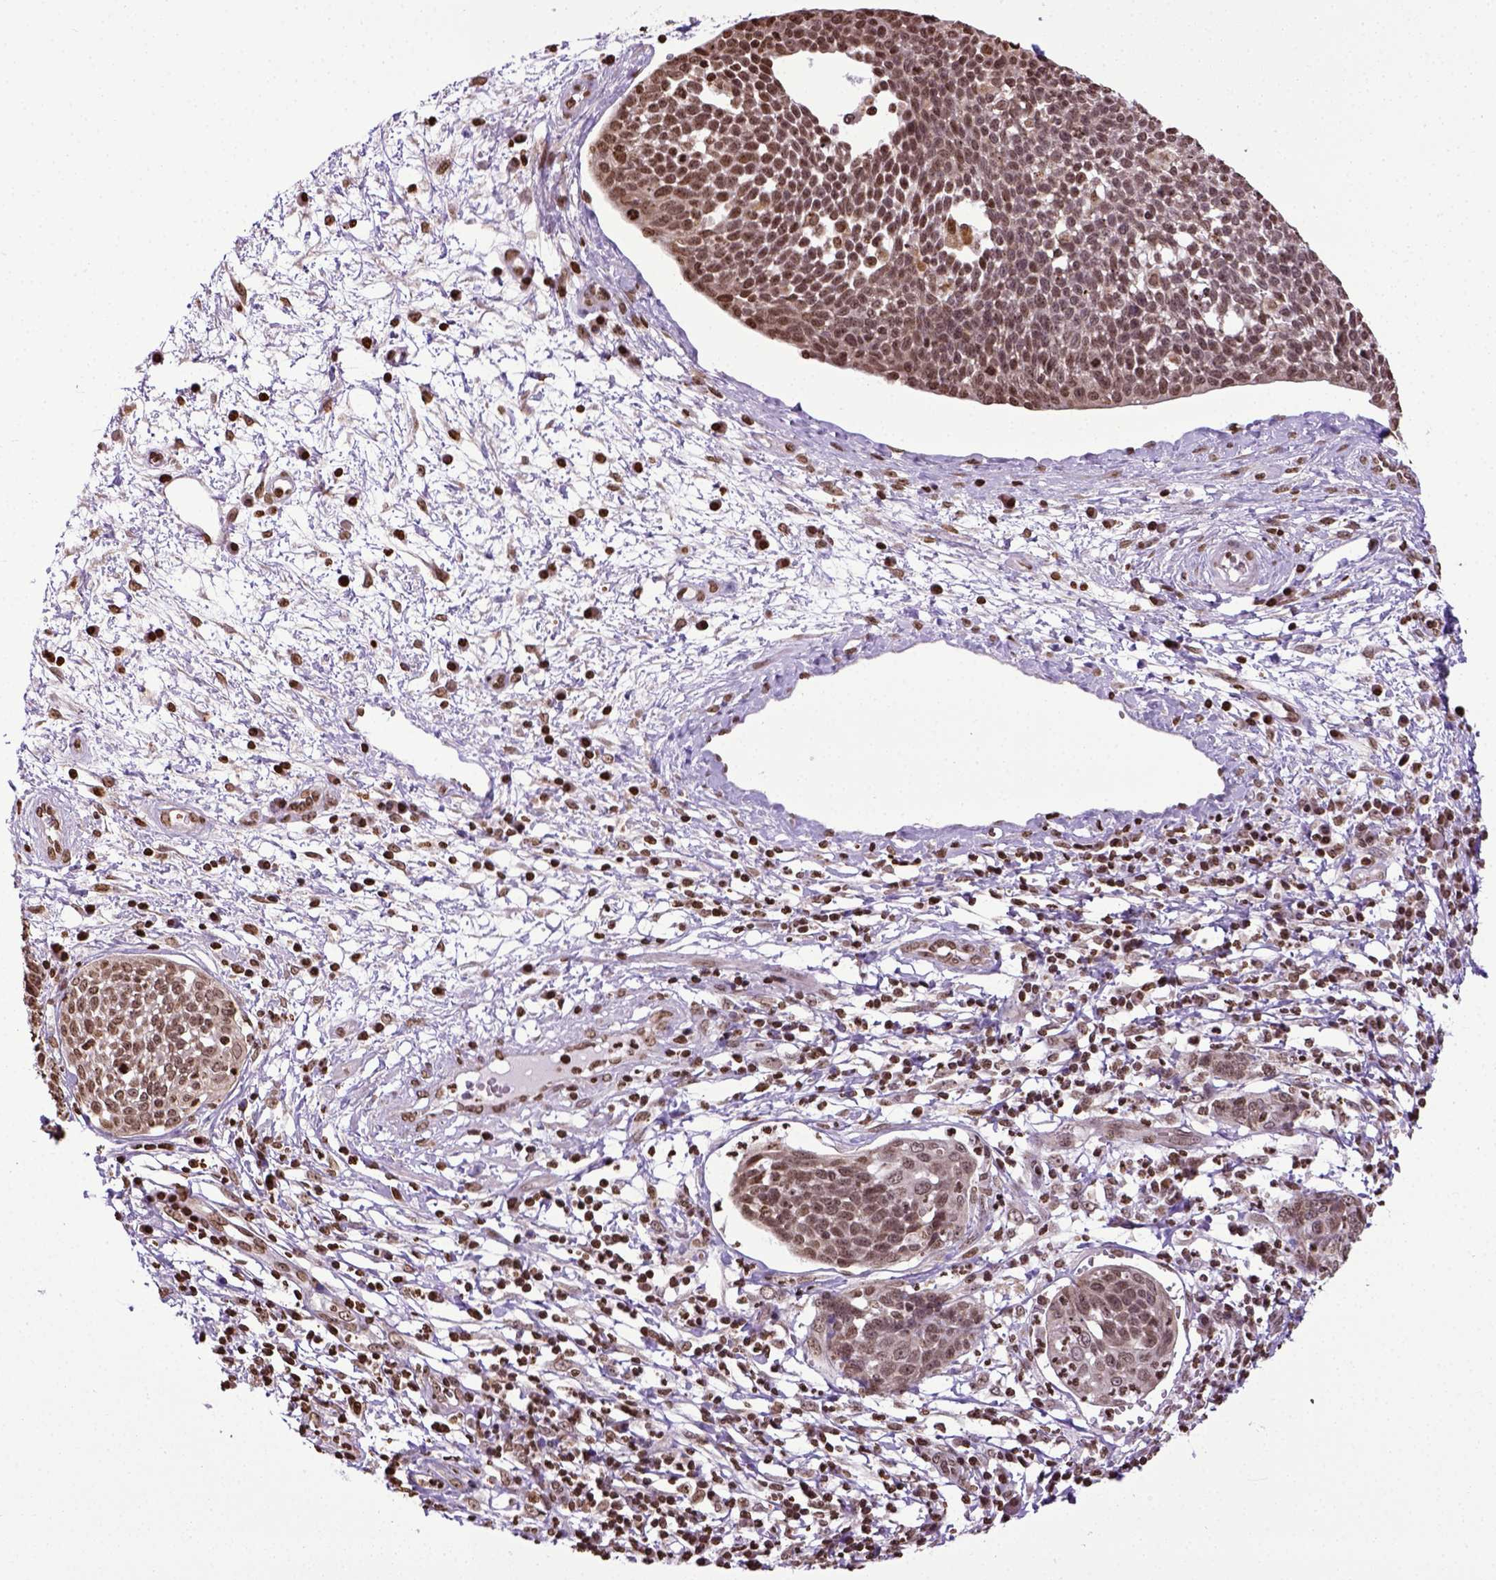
{"staining": {"intensity": "moderate", "quantity": ">75%", "location": "nuclear"}, "tissue": "cervical cancer", "cell_type": "Tumor cells", "image_type": "cancer", "snomed": [{"axis": "morphology", "description": "Squamous cell carcinoma, NOS"}, {"axis": "topography", "description": "Cervix"}], "caption": "Cervical squamous cell carcinoma stained with DAB immunohistochemistry (IHC) displays medium levels of moderate nuclear expression in approximately >75% of tumor cells.", "gene": "ZNF75D", "patient": {"sex": "female", "age": 34}}